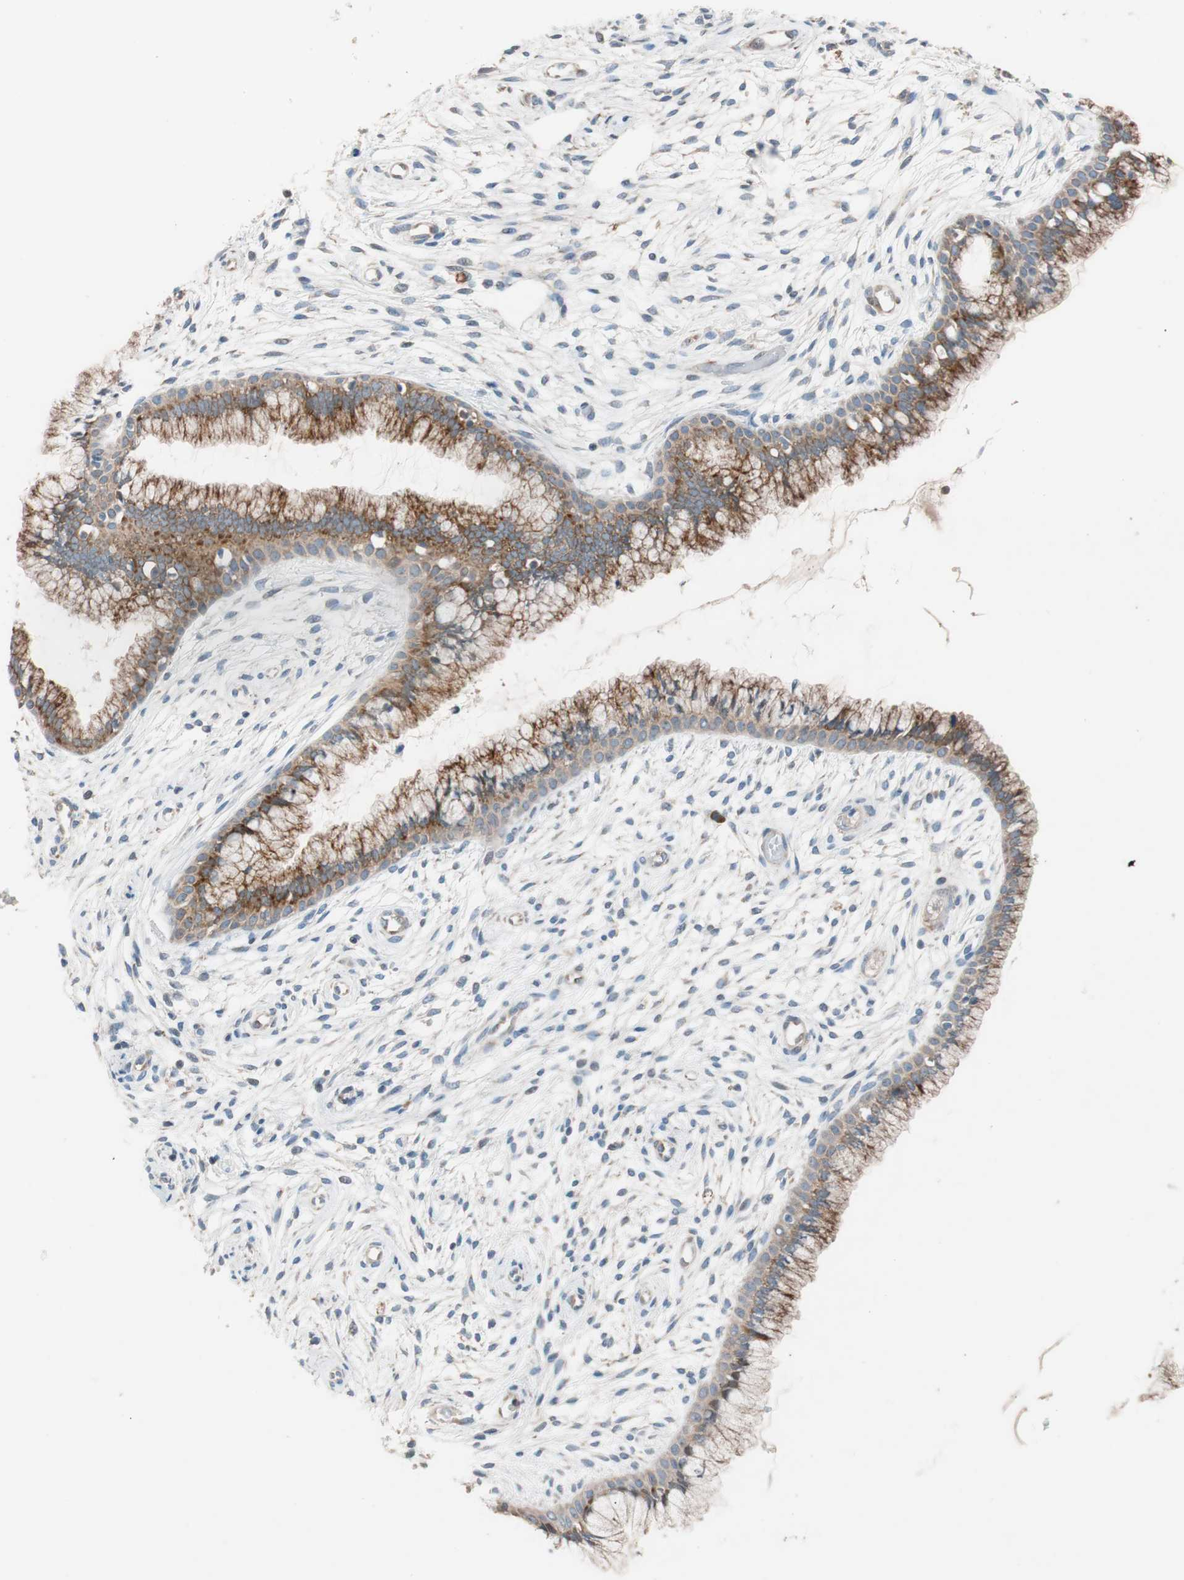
{"staining": {"intensity": "strong", "quantity": ">75%", "location": "cytoplasmic/membranous"}, "tissue": "cervix", "cell_type": "Glandular cells", "image_type": "normal", "snomed": [{"axis": "morphology", "description": "Normal tissue, NOS"}, {"axis": "topography", "description": "Cervix"}], "caption": "The photomicrograph exhibits immunohistochemical staining of benign cervix. There is strong cytoplasmic/membranous expression is appreciated in approximately >75% of glandular cells. (Brightfield microscopy of DAB IHC at high magnification).", "gene": "FAAH", "patient": {"sex": "female", "age": 39}}